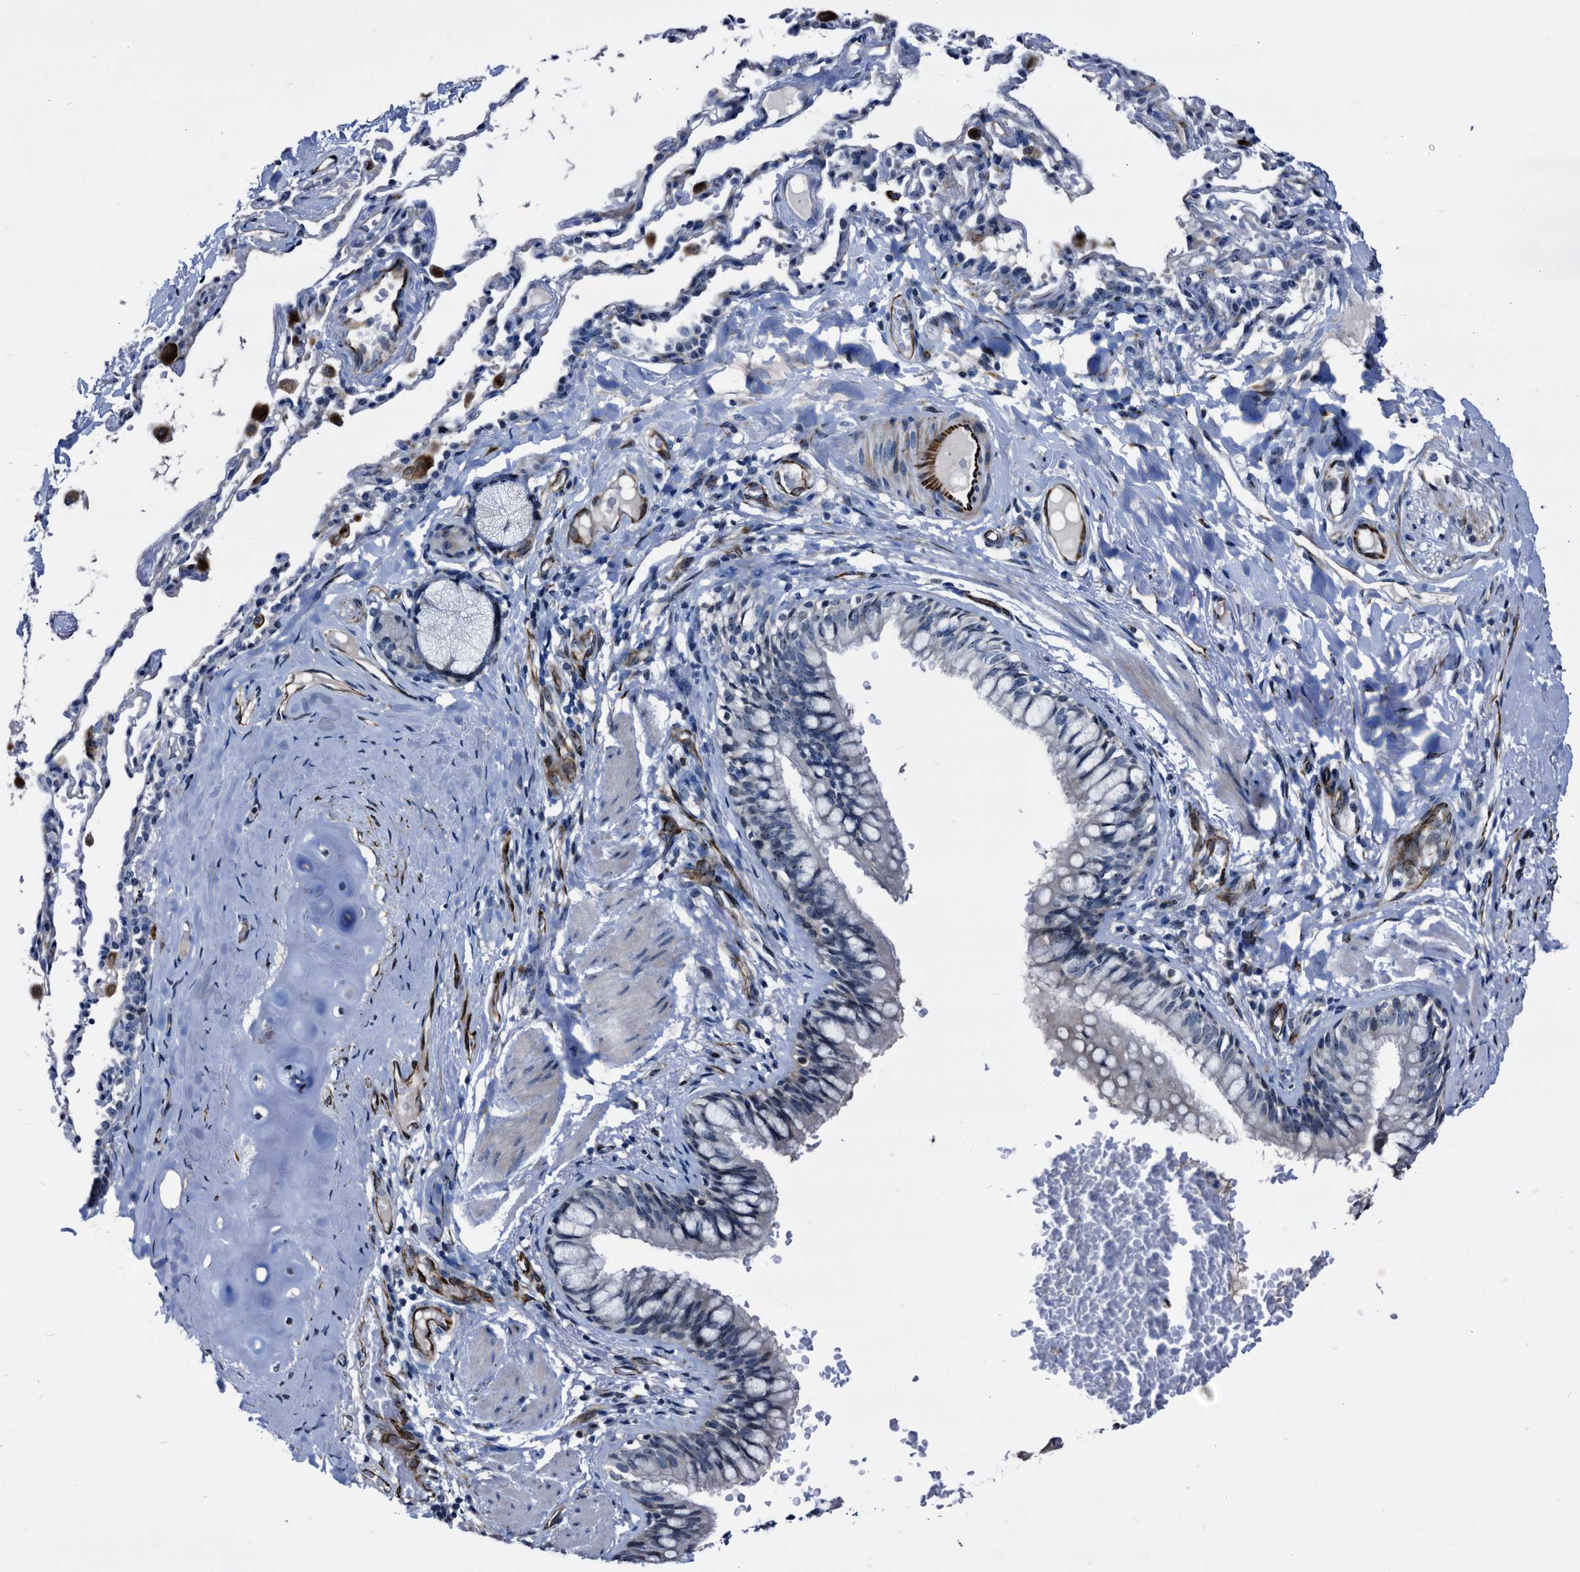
{"staining": {"intensity": "weak", "quantity": "25%-75%", "location": "nuclear"}, "tissue": "bronchus", "cell_type": "Respiratory epithelial cells", "image_type": "normal", "snomed": [{"axis": "morphology", "description": "Normal tissue, NOS"}, {"axis": "topography", "description": "Cartilage tissue"}, {"axis": "topography", "description": "Bronchus"}], "caption": "Protein analysis of benign bronchus demonstrates weak nuclear staining in about 25%-75% of respiratory epithelial cells.", "gene": "EMG1", "patient": {"sex": "female", "age": 36}}